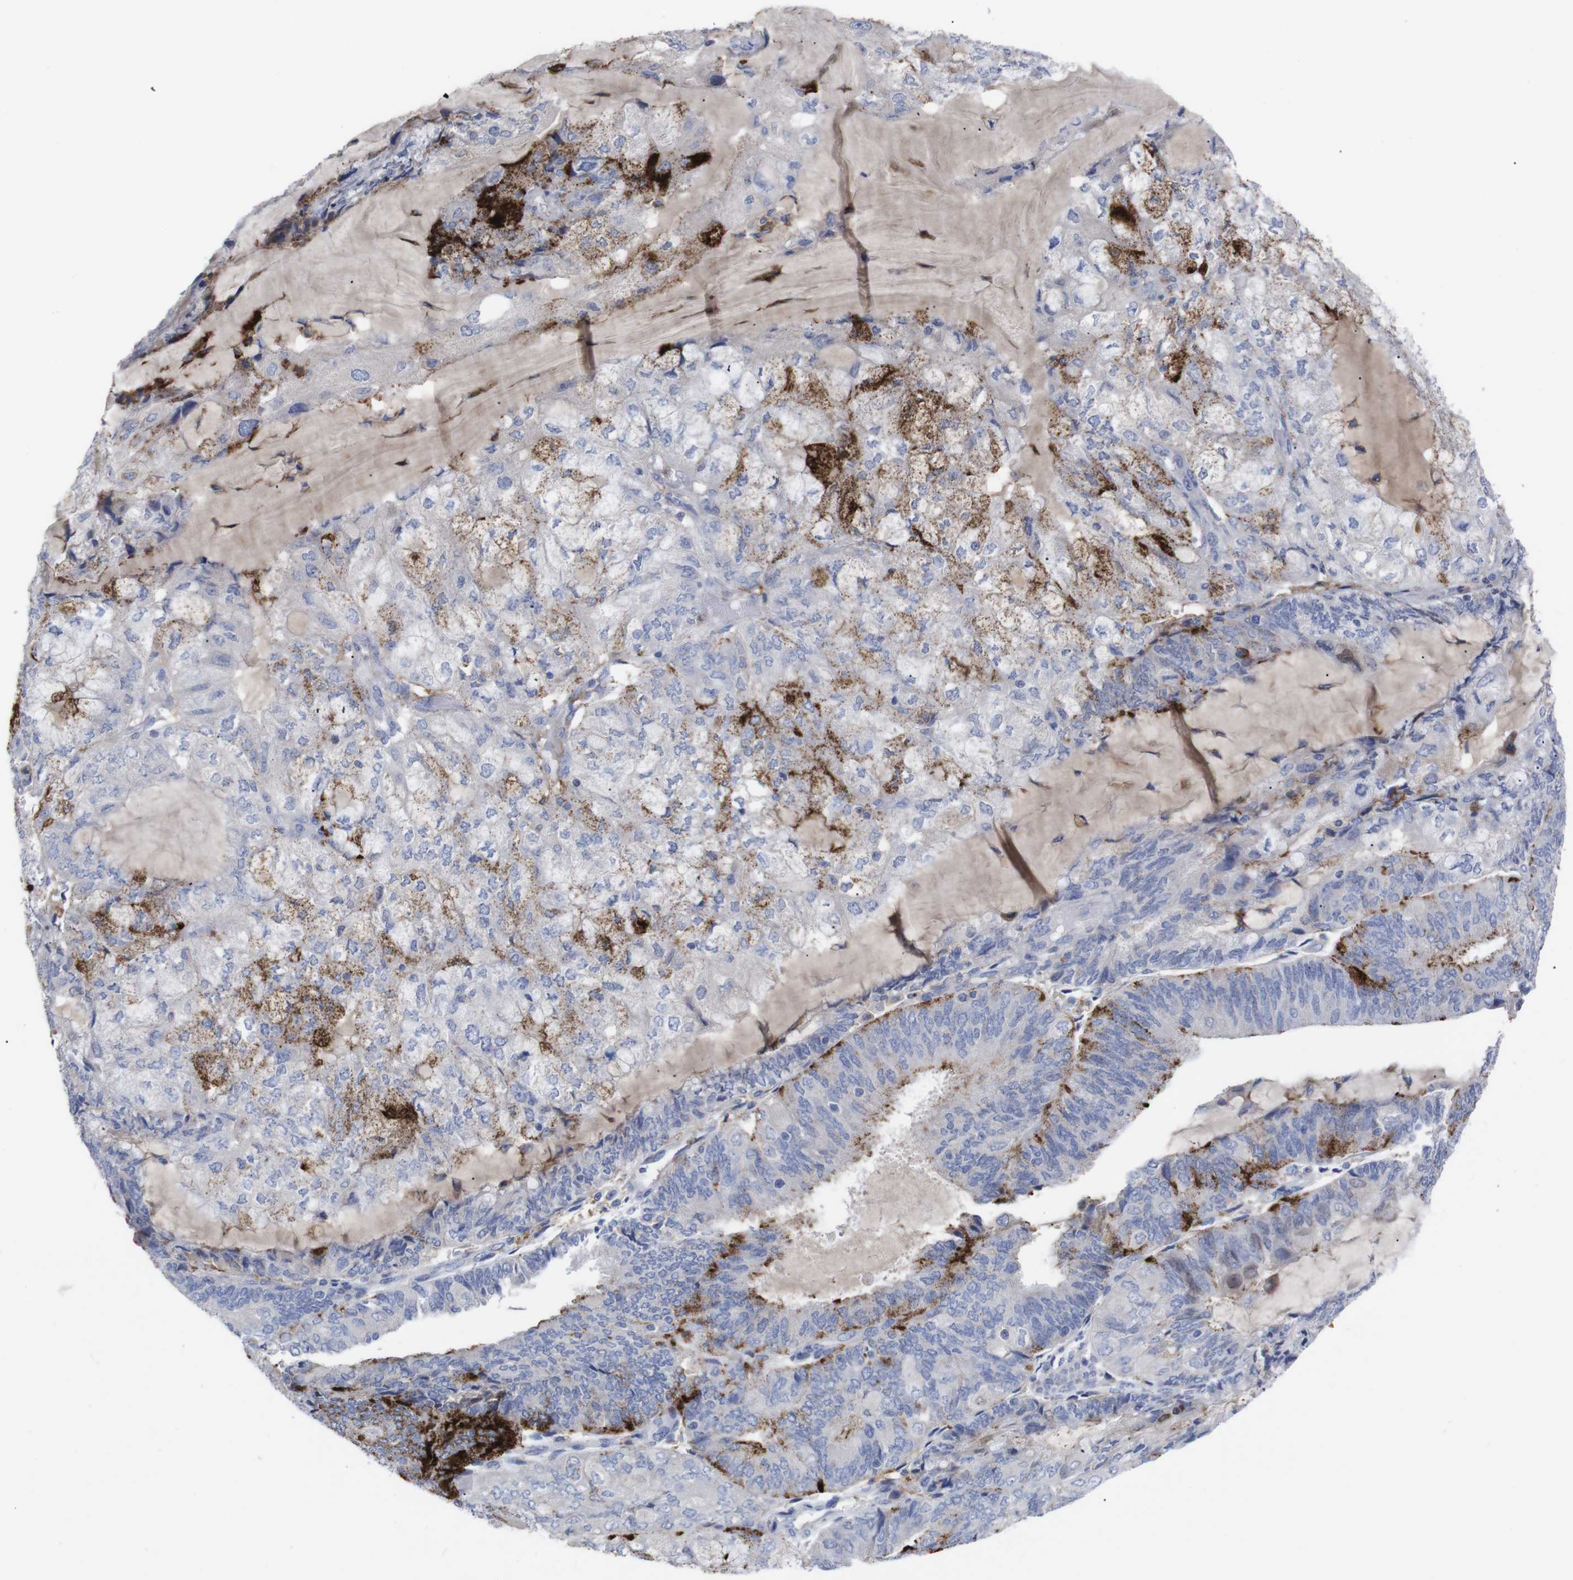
{"staining": {"intensity": "strong", "quantity": "<25%", "location": "cytoplasmic/membranous"}, "tissue": "endometrial cancer", "cell_type": "Tumor cells", "image_type": "cancer", "snomed": [{"axis": "morphology", "description": "Adenocarcinoma, NOS"}, {"axis": "topography", "description": "Endometrium"}], "caption": "An immunohistochemistry micrograph of neoplastic tissue is shown. Protein staining in brown labels strong cytoplasmic/membranous positivity in endometrial cancer (adenocarcinoma) within tumor cells.", "gene": "C5AR1", "patient": {"sex": "female", "age": 81}}